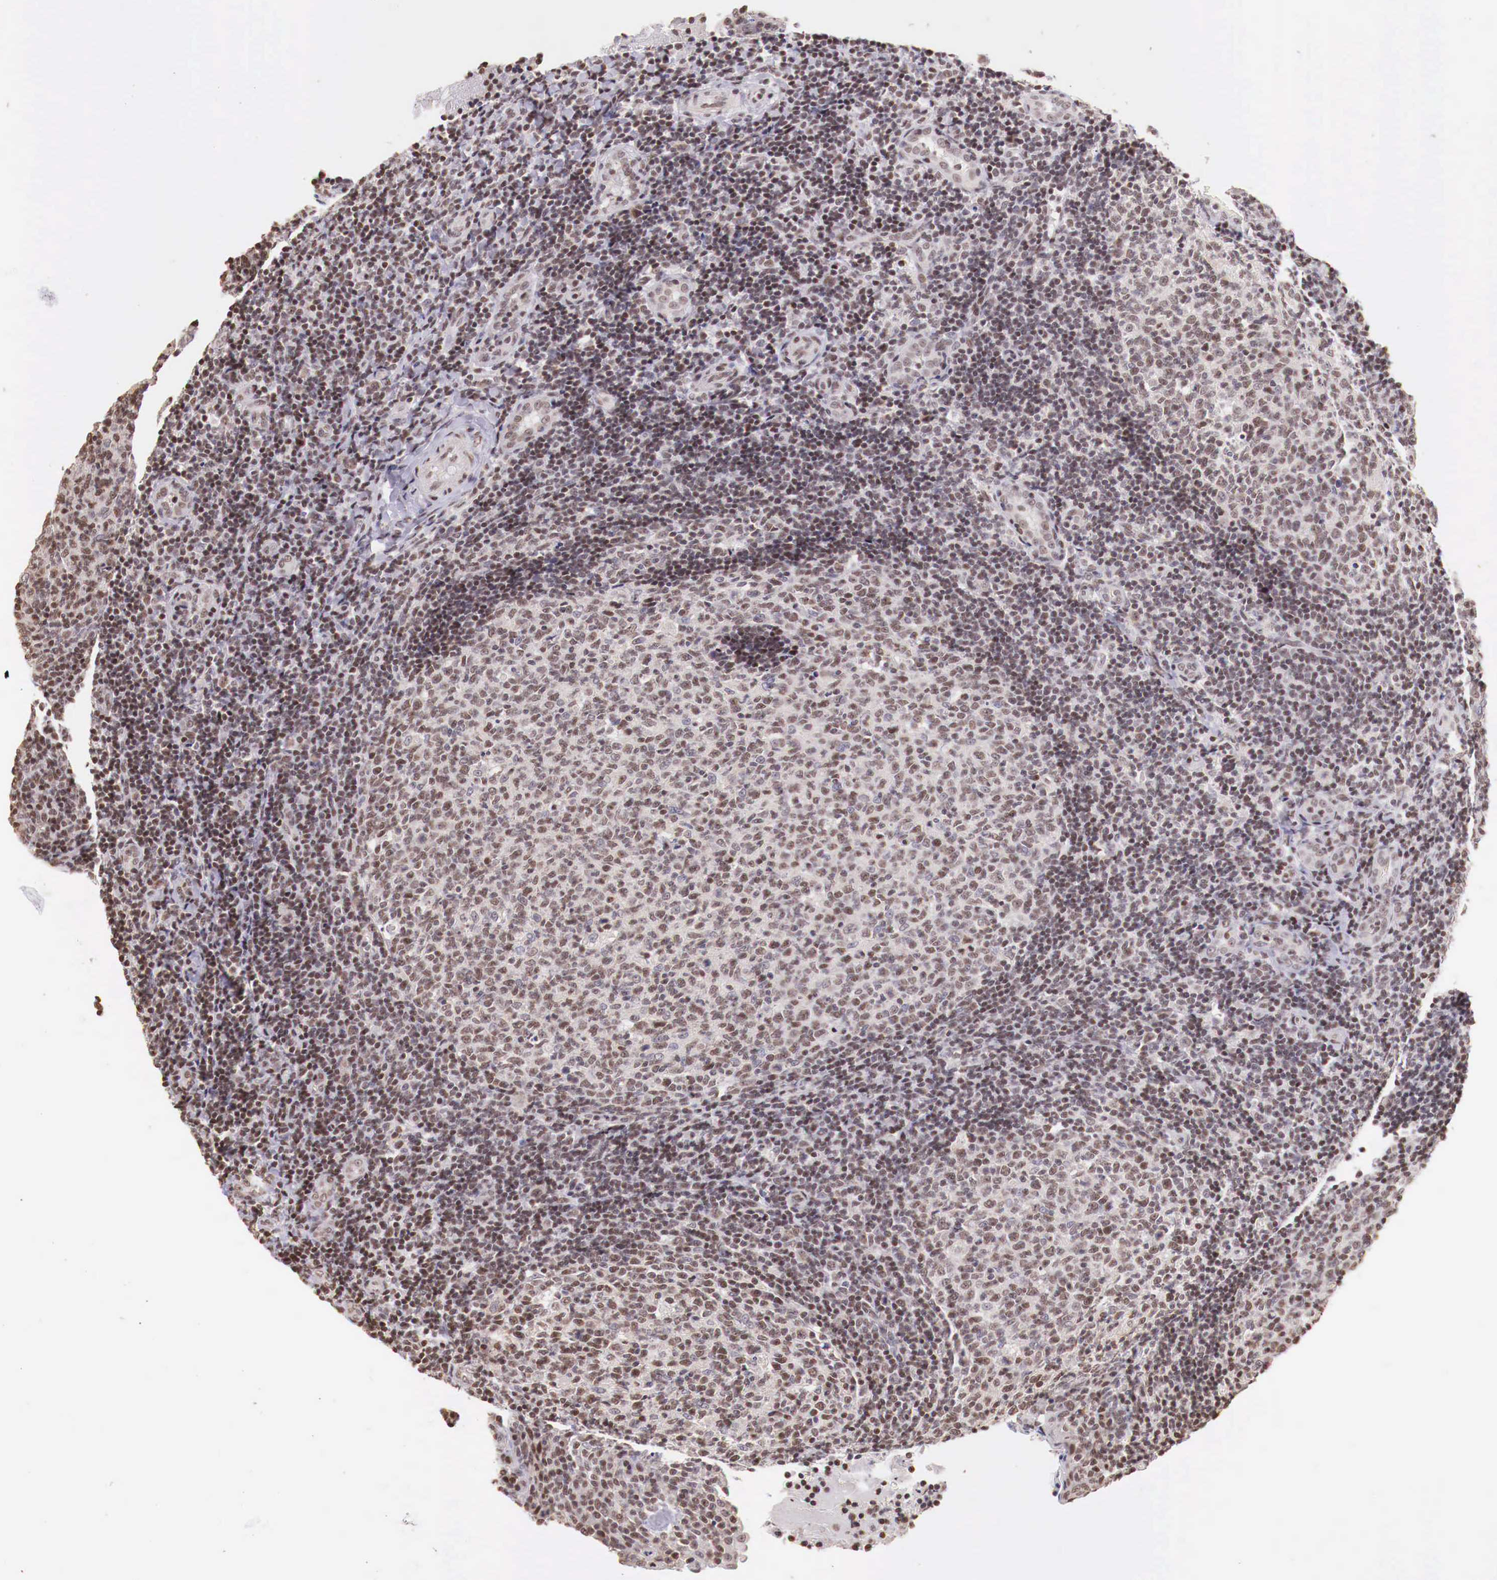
{"staining": {"intensity": "weak", "quantity": ">75%", "location": "nuclear"}, "tissue": "tonsil", "cell_type": "Germinal center cells", "image_type": "normal", "snomed": [{"axis": "morphology", "description": "Normal tissue, NOS"}, {"axis": "topography", "description": "Tonsil"}], "caption": "An image of human tonsil stained for a protein shows weak nuclear brown staining in germinal center cells.", "gene": "SP1", "patient": {"sex": "female", "age": 3}}